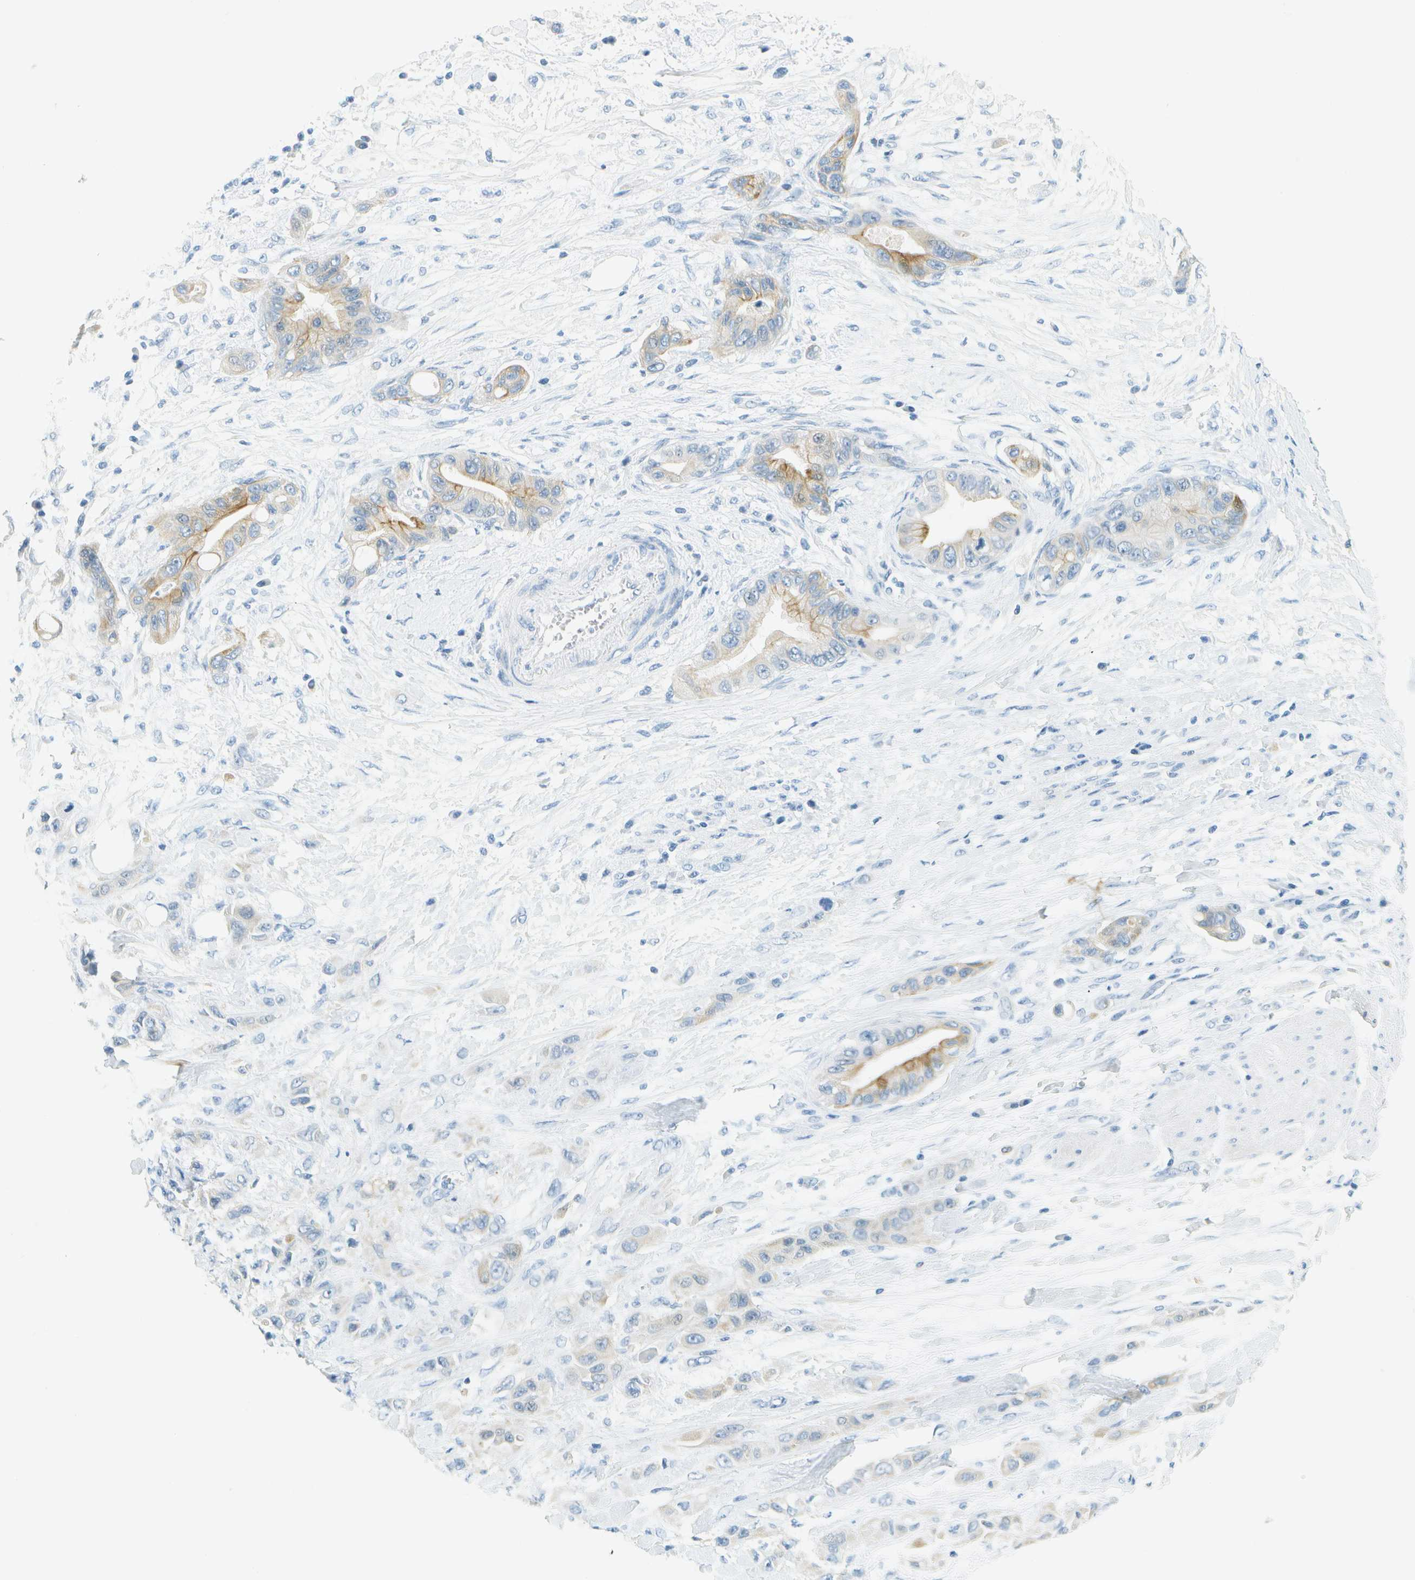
{"staining": {"intensity": "moderate", "quantity": "<25%", "location": "cytoplasmic/membranous"}, "tissue": "pancreatic cancer", "cell_type": "Tumor cells", "image_type": "cancer", "snomed": [{"axis": "morphology", "description": "Adenocarcinoma, NOS"}, {"axis": "topography", "description": "Pancreas"}], "caption": "About <25% of tumor cells in pancreatic cancer (adenocarcinoma) reveal moderate cytoplasmic/membranous protein expression as visualized by brown immunohistochemical staining.", "gene": "SMYD5", "patient": {"sex": "female", "age": 73}}